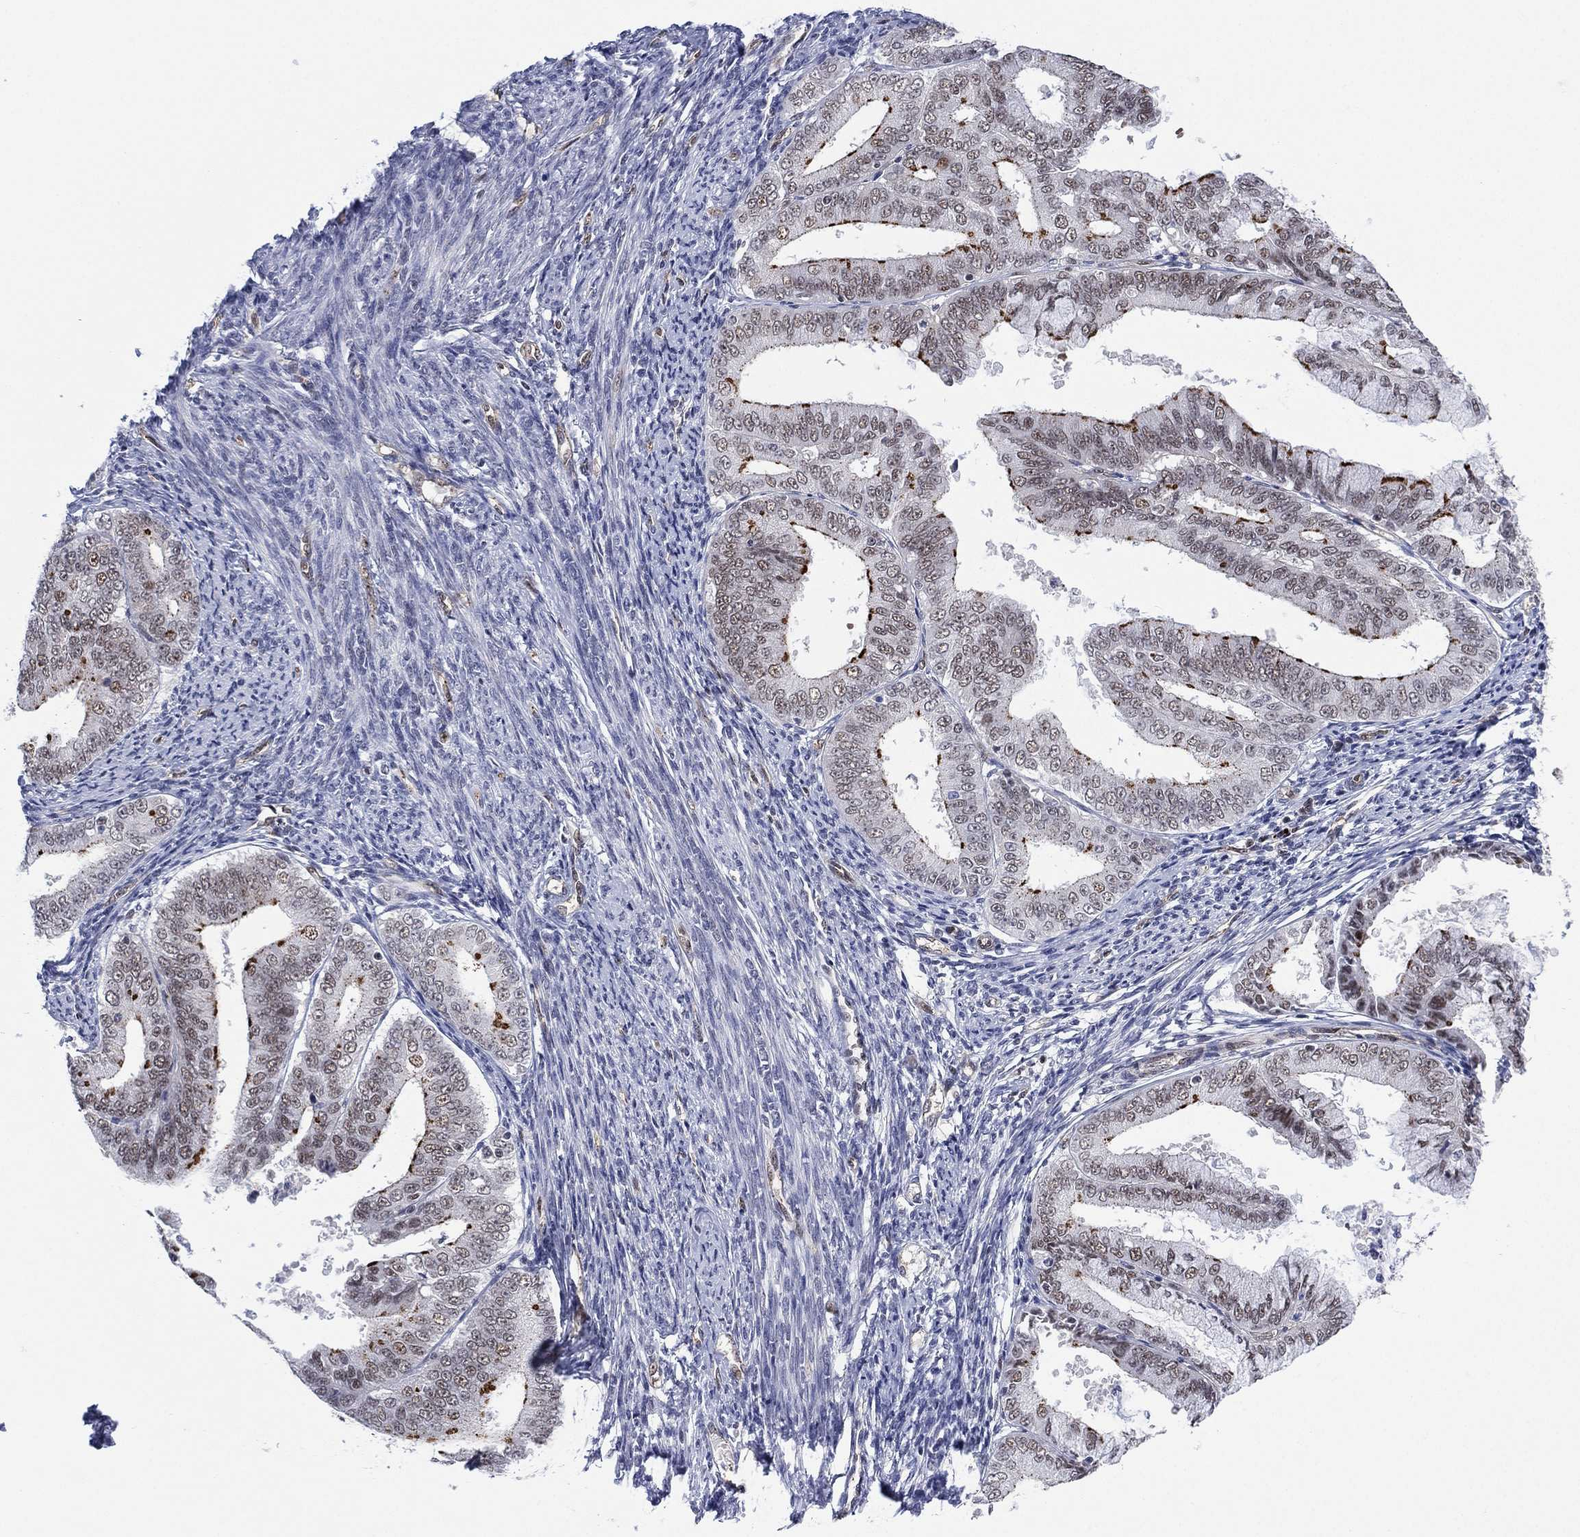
{"staining": {"intensity": "strong", "quantity": "<25%", "location": "cytoplasmic/membranous"}, "tissue": "endometrial cancer", "cell_type": "Tumor cells", "image_type": "cancer", "snomed": [{"axis": "morphology", "description": "Adenocarcinoma, NOS"}, {"axis": "topography", "description": "Endometrium"}], "caption": "Human endometrial cancer (adenocarcinoma) stained with a protein marker exhibits strong staining in tumor cells.", "gene": "GSE1", "patient": {"sex": "female", "age": 63}}